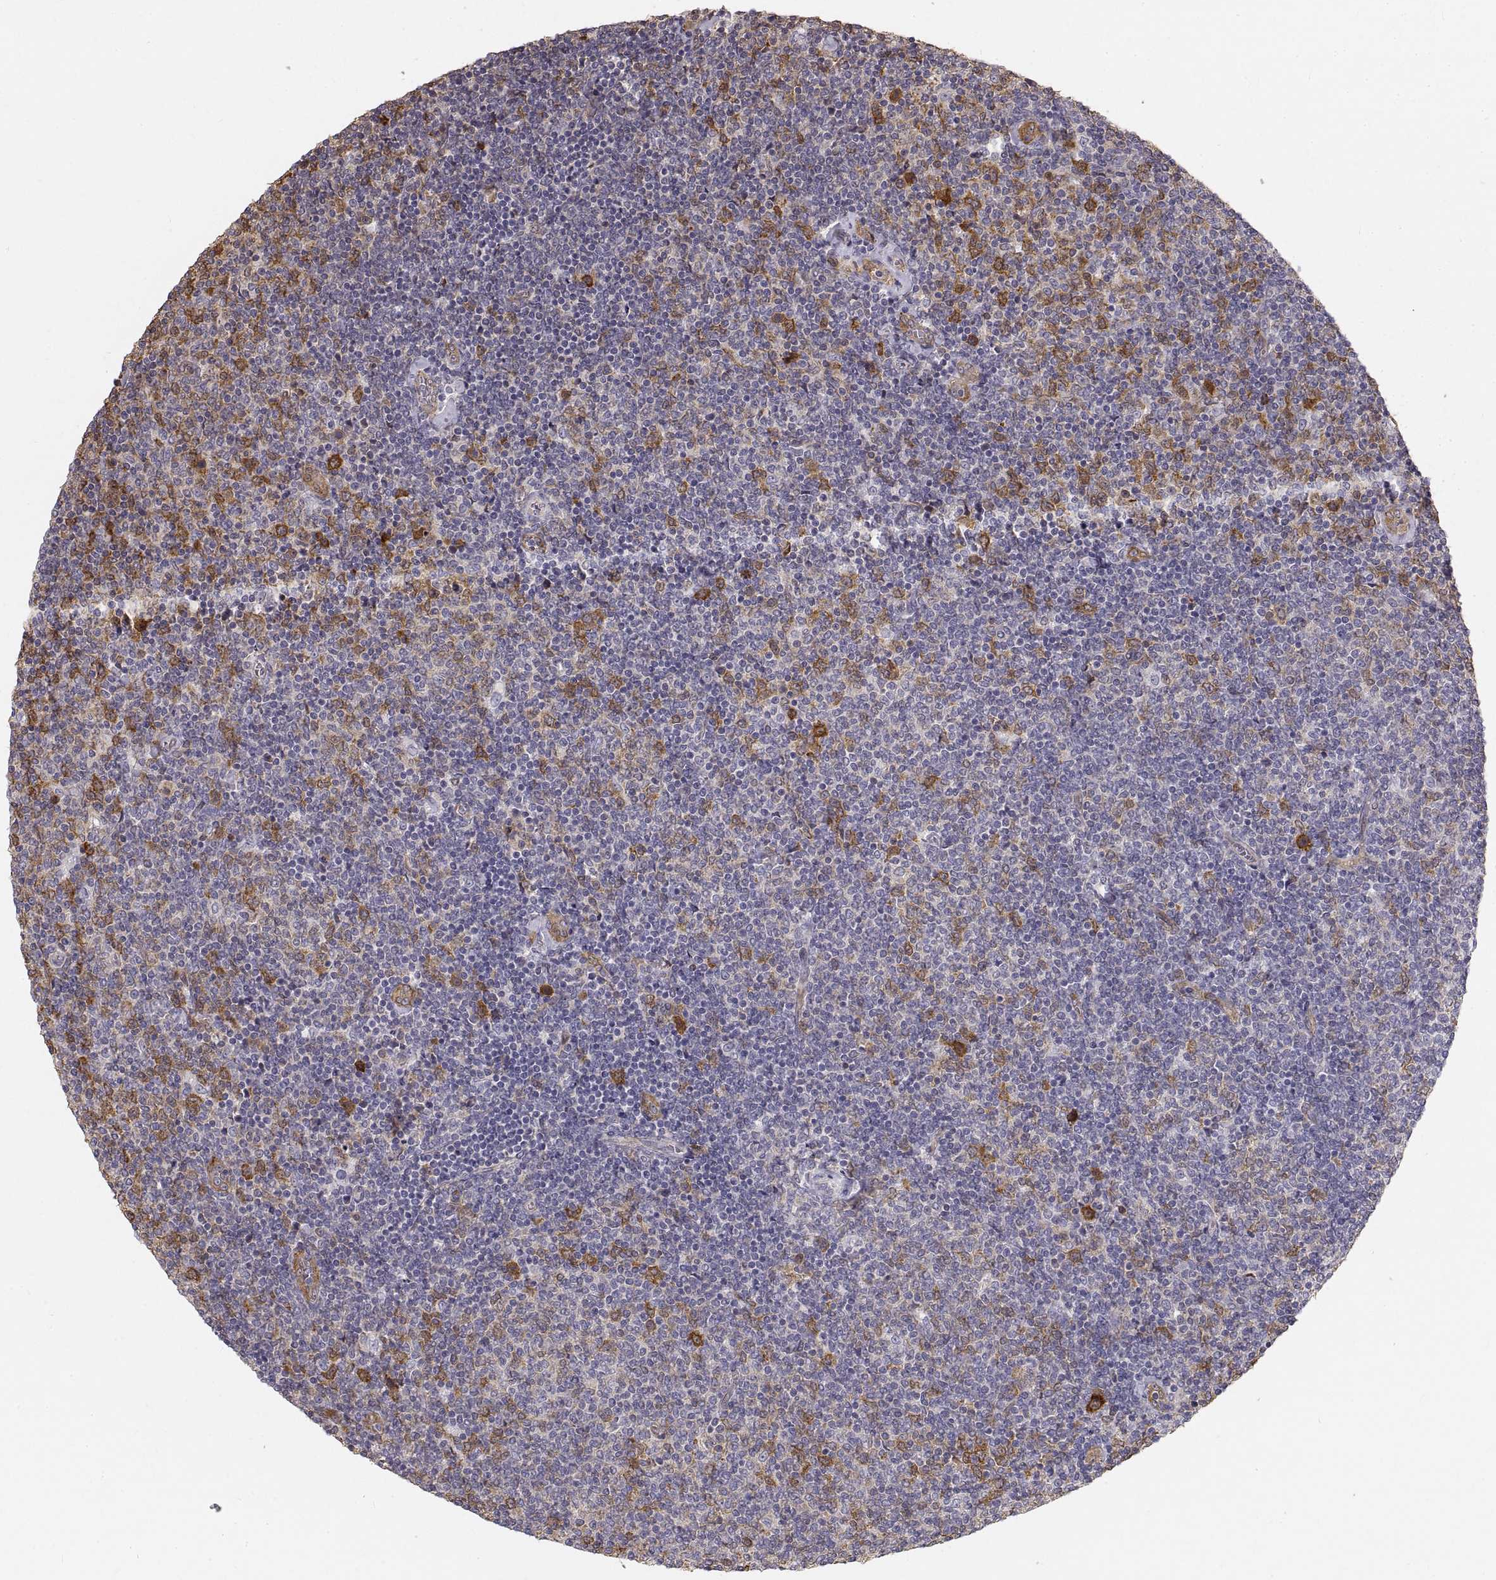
{"staining": {"intensity": "negative", "quantity": "none", "location": "none"}, "tissue": "lymphoma", "cell_type": "Tumor cells", "image_type": "cancer", "snomed": [{"axis": "morphology", "description": "Malignant lymphoma, non-Hodgkin's type, Low grade"}, {"axis": "topography", "description": "Lymph node"}], "caption": "An IHC micrograph of malignant lymphoma, non-Hodgkin's type (low-grade) is shown. There is no staining in tumor cells of malignant lymphoma, non-Hodgkin's type (low-grade).", "gene": "HSP90AB1", "patient": {"sex": "male", "age": 52}}